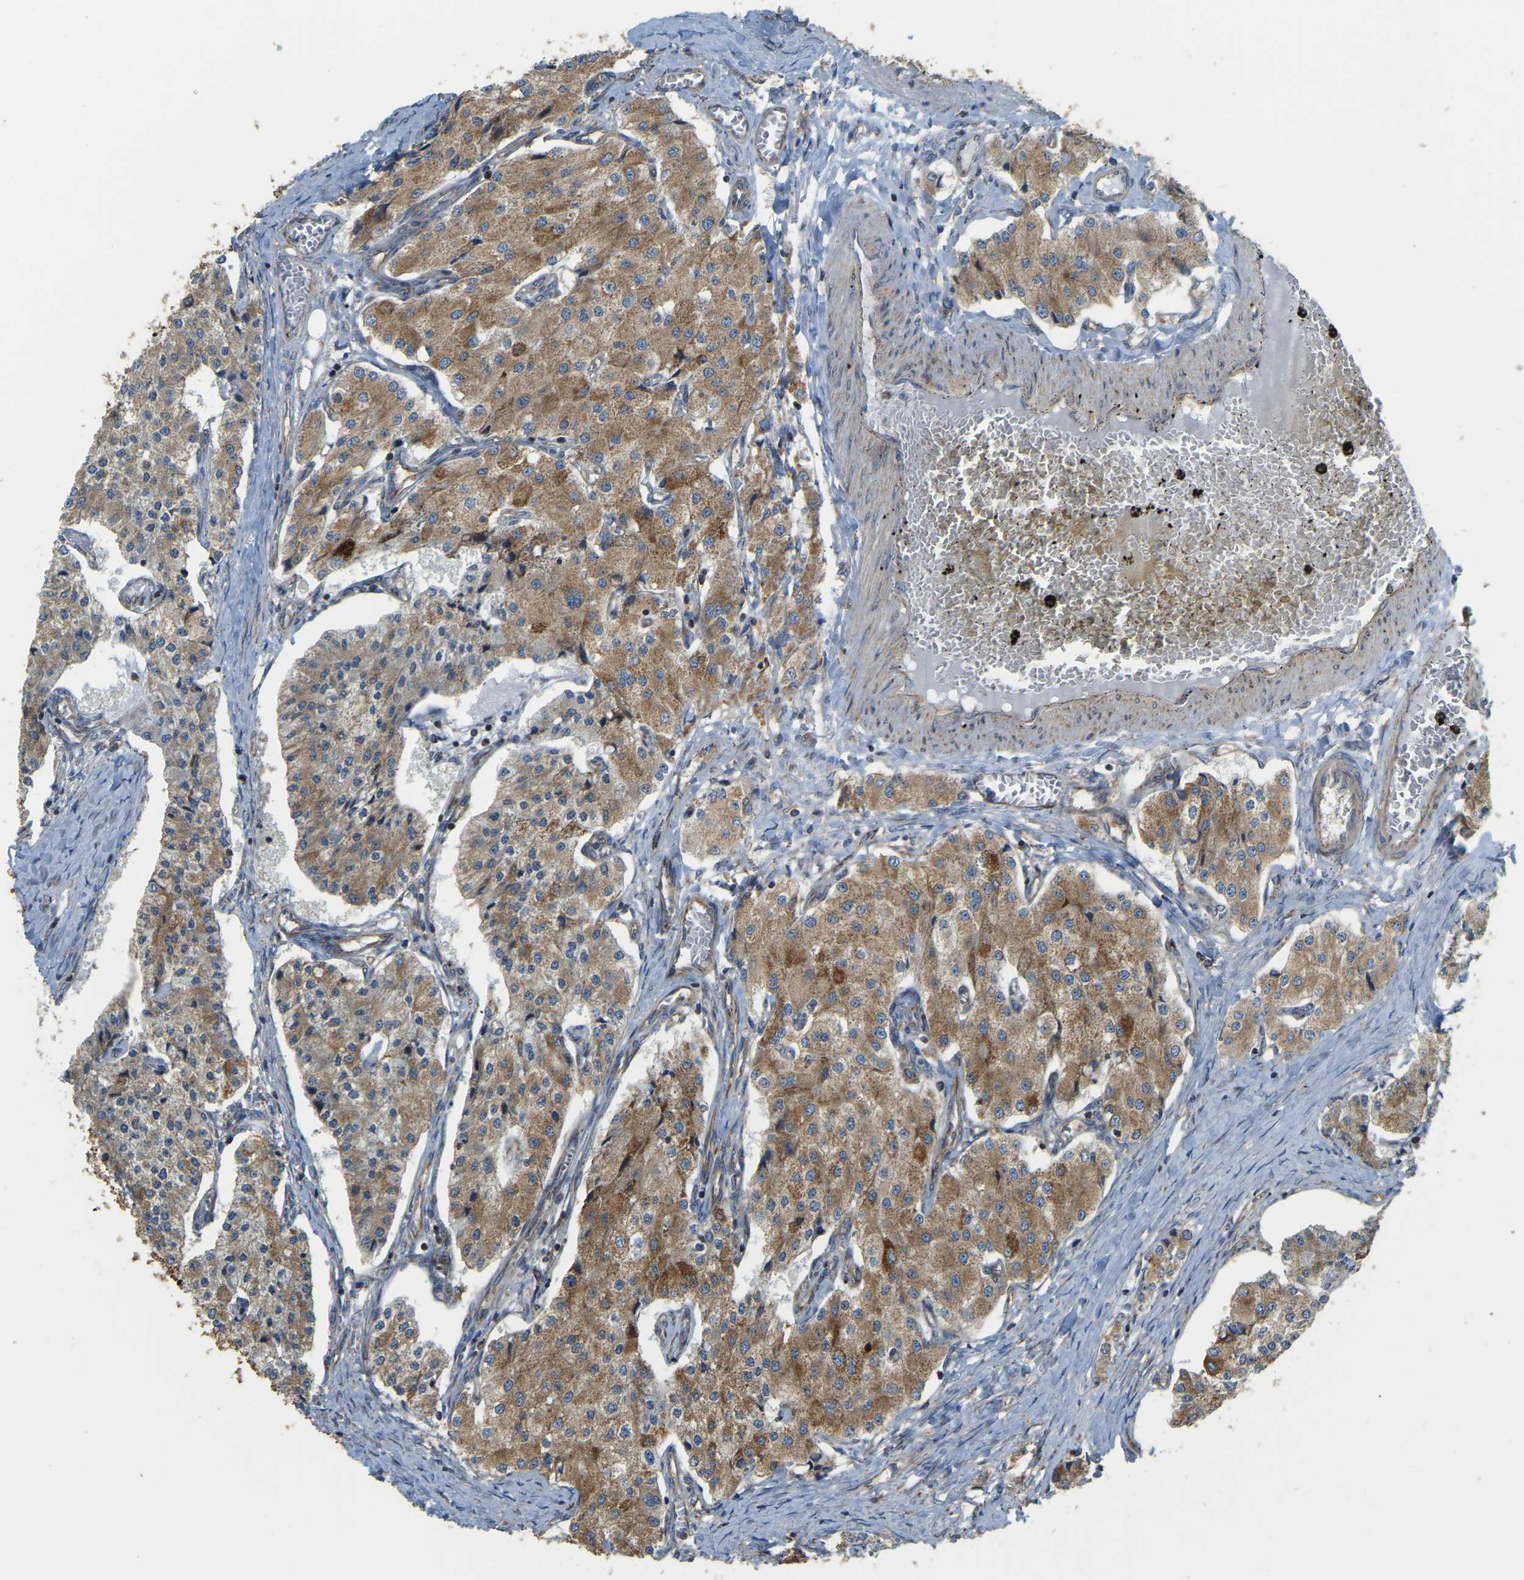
{"staining": {"intensity": "moderate", "quantity": ">75%", "location": "cytoplasmic/membranous"}, "tissue": "carcinoid", "cell_type": "Tumor cells", "image_type": "cancer", "snomed": [{"axis": "morphology", "description": "Carcinoid, malignant, NOS"}, {"axis": "topography", "description": "Colon"}], "caption": "This is a histology image of immunohistochemistry (IHC) staining of carcinoid (malignant), which shows moderate staining in the cytoplasmic/membranous of tumor cells.", "gene": "PSMD7", "patient": {"sex": "female", "age": 52}}